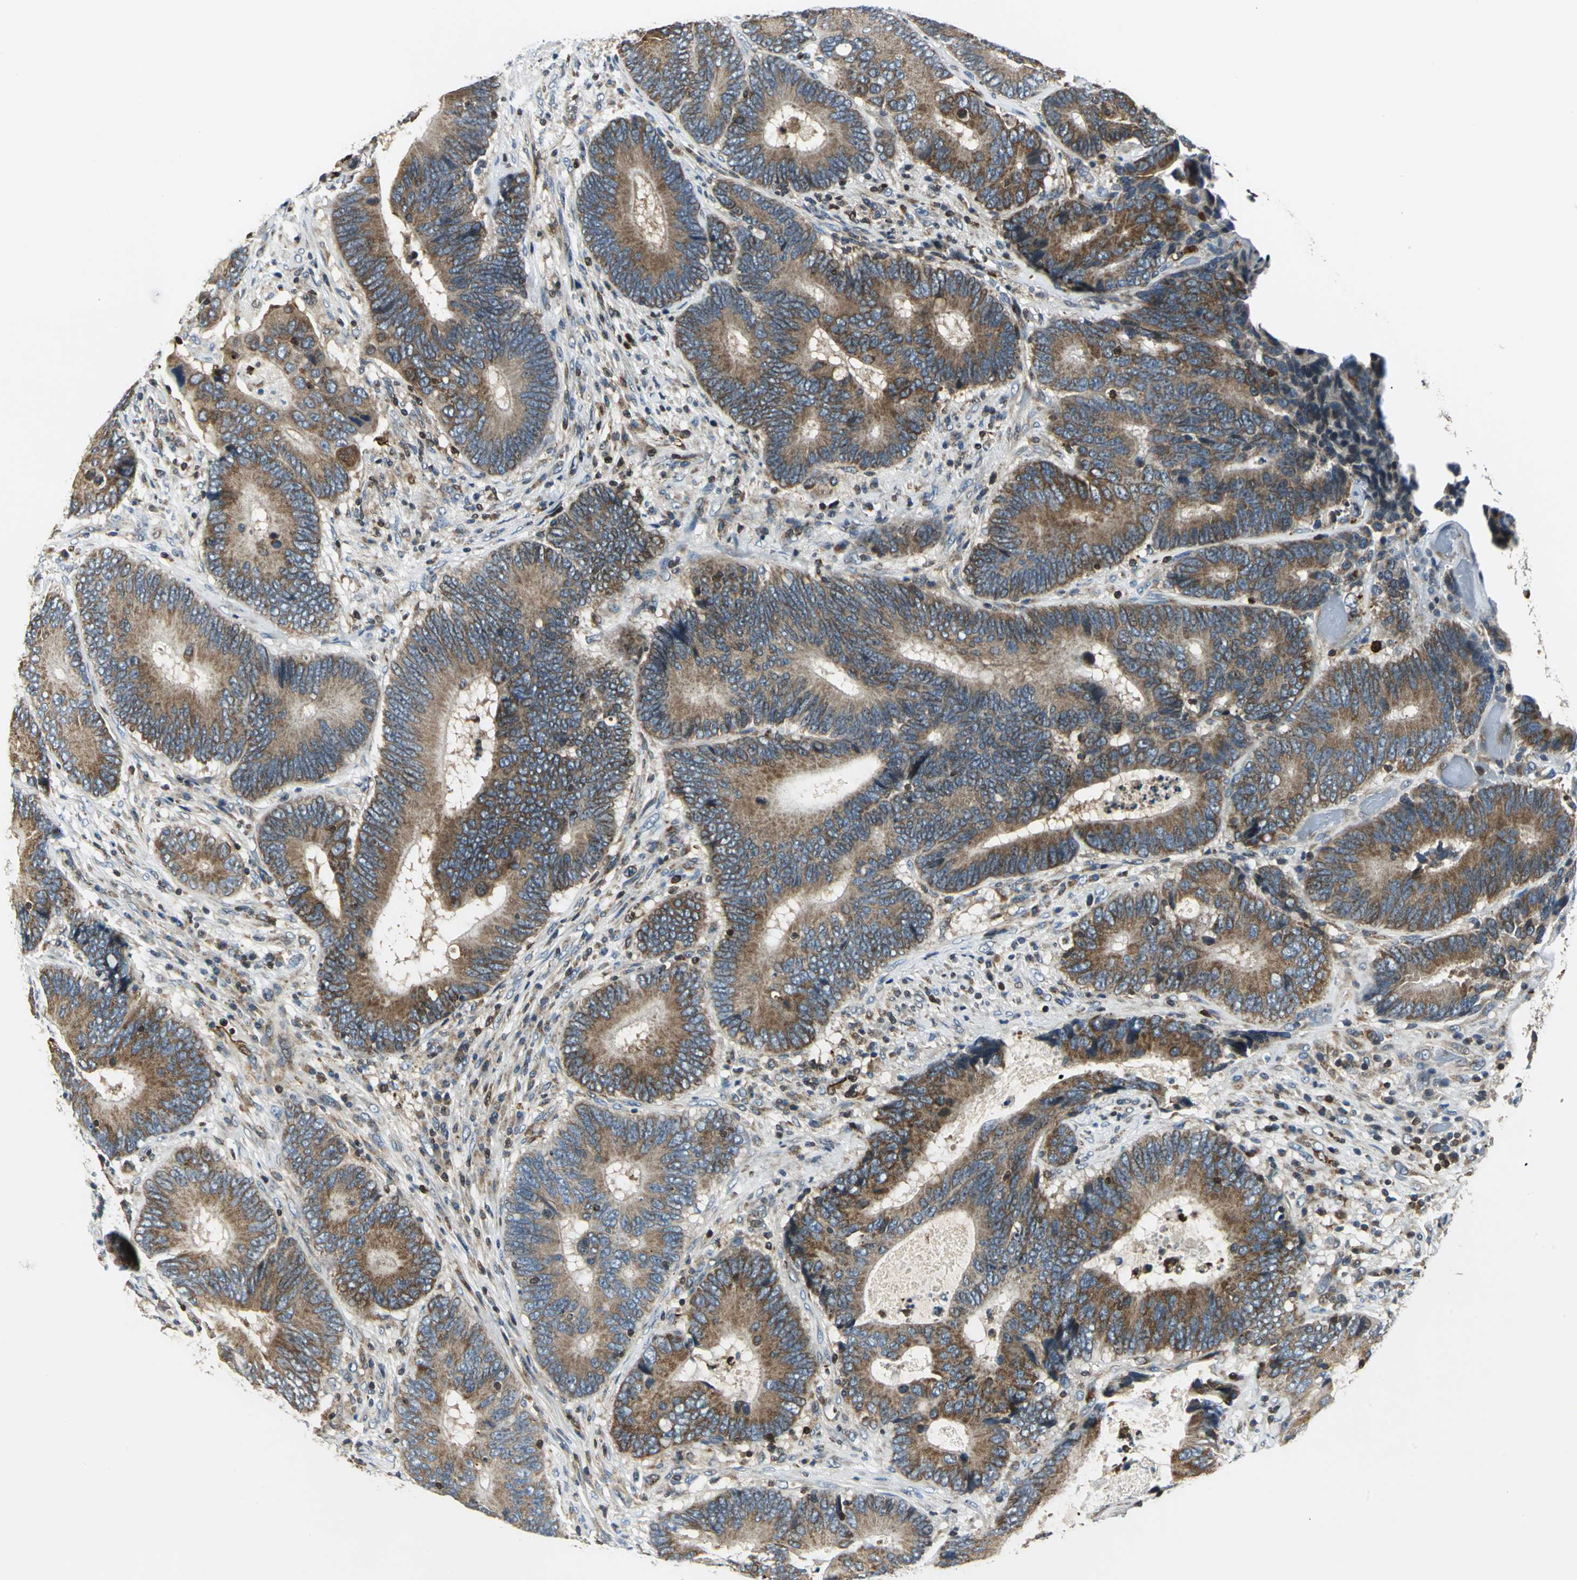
{"staining": {"intensity": "strong", "quantity": ">75%", "location": "cytoplasmic/membranous"}, "tissue": "colorectal cancer", "cell_type": "Tumor cells", "image_type": "cancer", "snomed": [{"axis": "morphology", "description": "Adenocarcinoma, NOS"}, {"axis": "topography", "description": "Colon"}], "caption": "This micrograph shows IHC staining of colorectal cancer (adenocarcinoma), with high strong cytoplasmic/membranous staining in about >75% of tumor cells.", "gene": "USP40", "patient": {"sex": "female", "age": 78}}